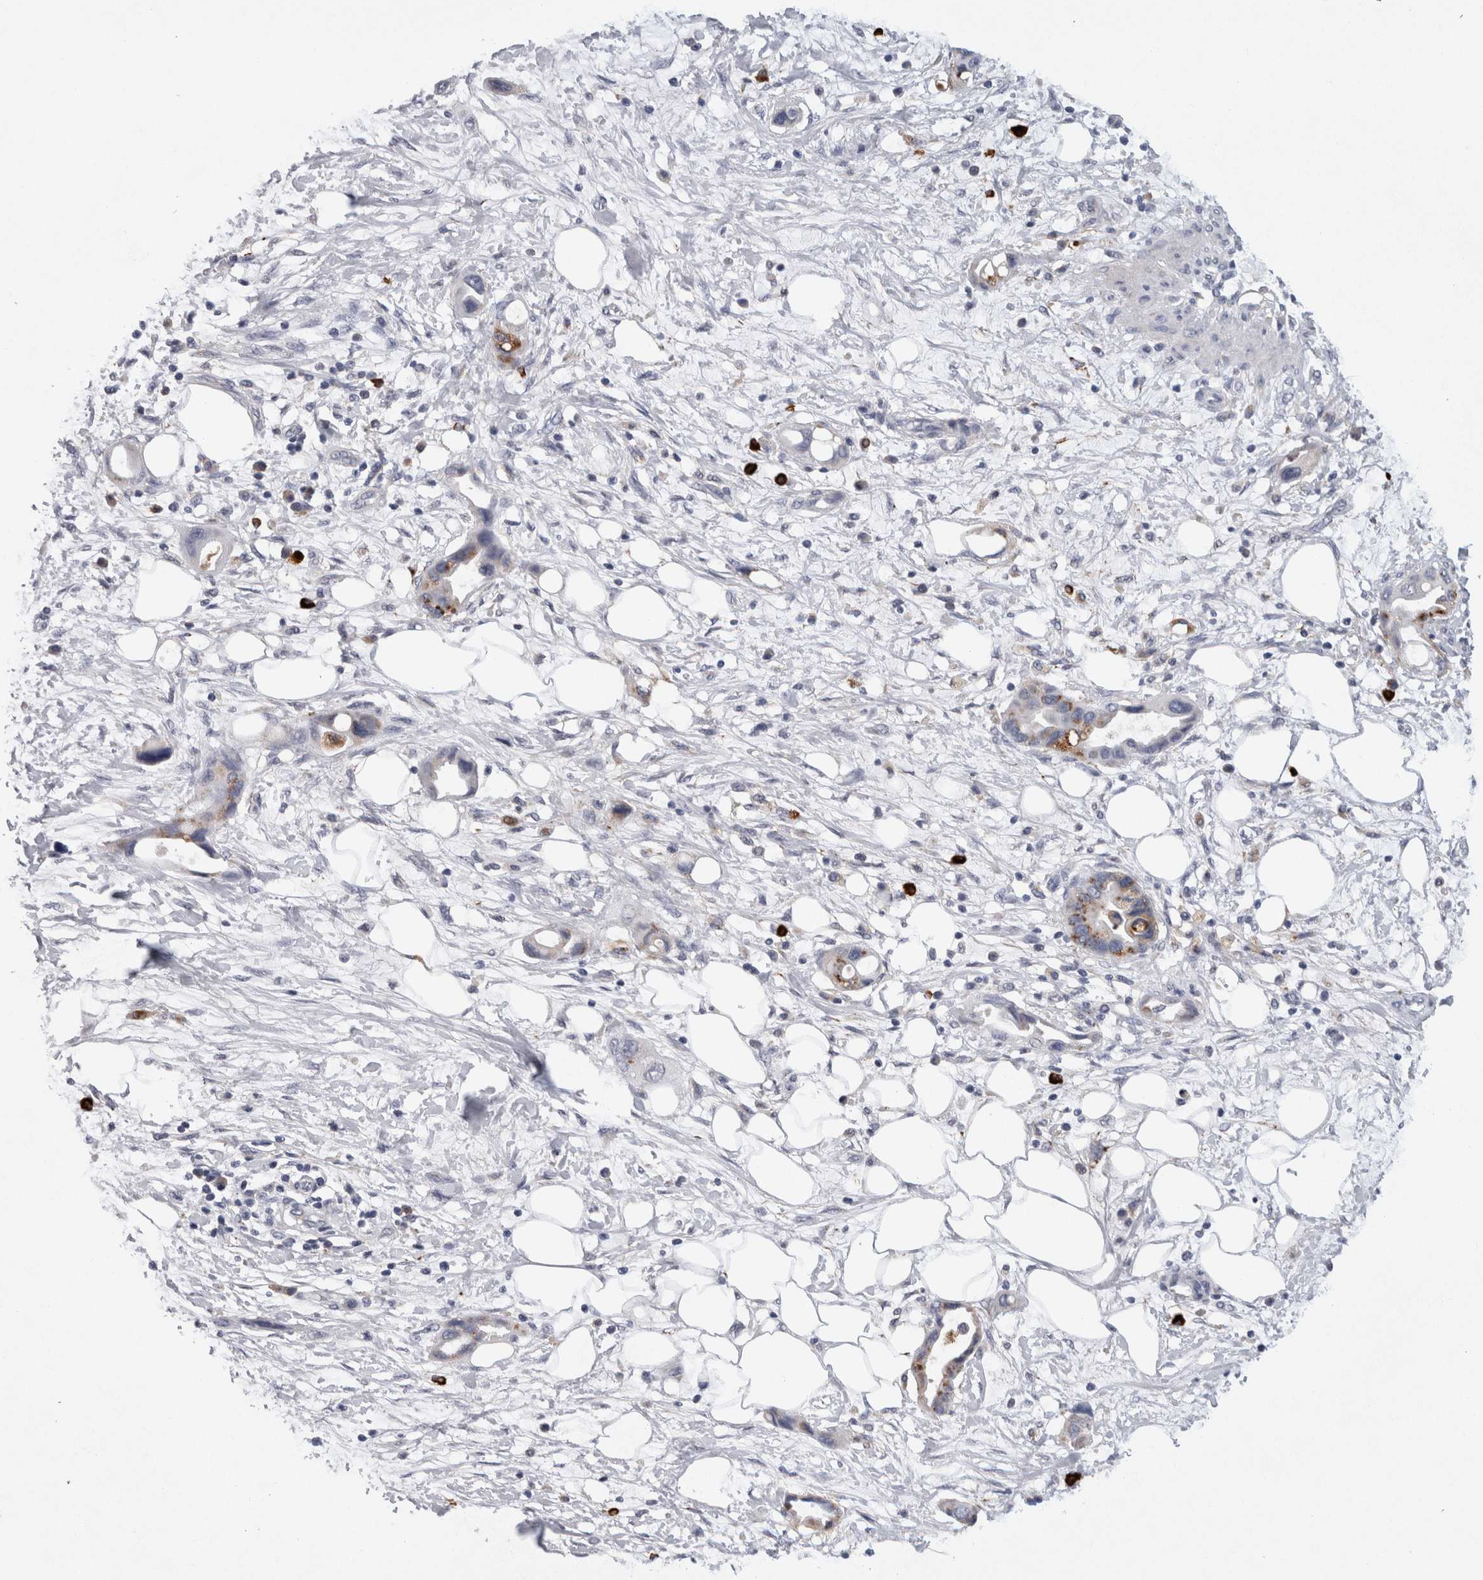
{"staining": {"intensity": "moderate", "quantity": "25%-75%", "location": "cytoplasmic/membranous"}, "tissue": "pancreatic cancer", "cell_type": "Tumor cells", "image_type": "cancer", "snomed": [{"axis": "morphology", "description": "Adenocarcinoma, NOS"}, {"axis": "topography", "description": "Pancreas"}], "caption": "IHC of pancreatic cancer (adenocarcinoma) exhibits medium levels of moderate cytoplasmic/membranous staining in about 25%-75% of tumor cells. (DAB (3,3'-diaminobenzidine) = brown stain, brightfield microscopy at high magnification).", "gene": "CD63", "patient": {"sex": "female", "age": 57}}